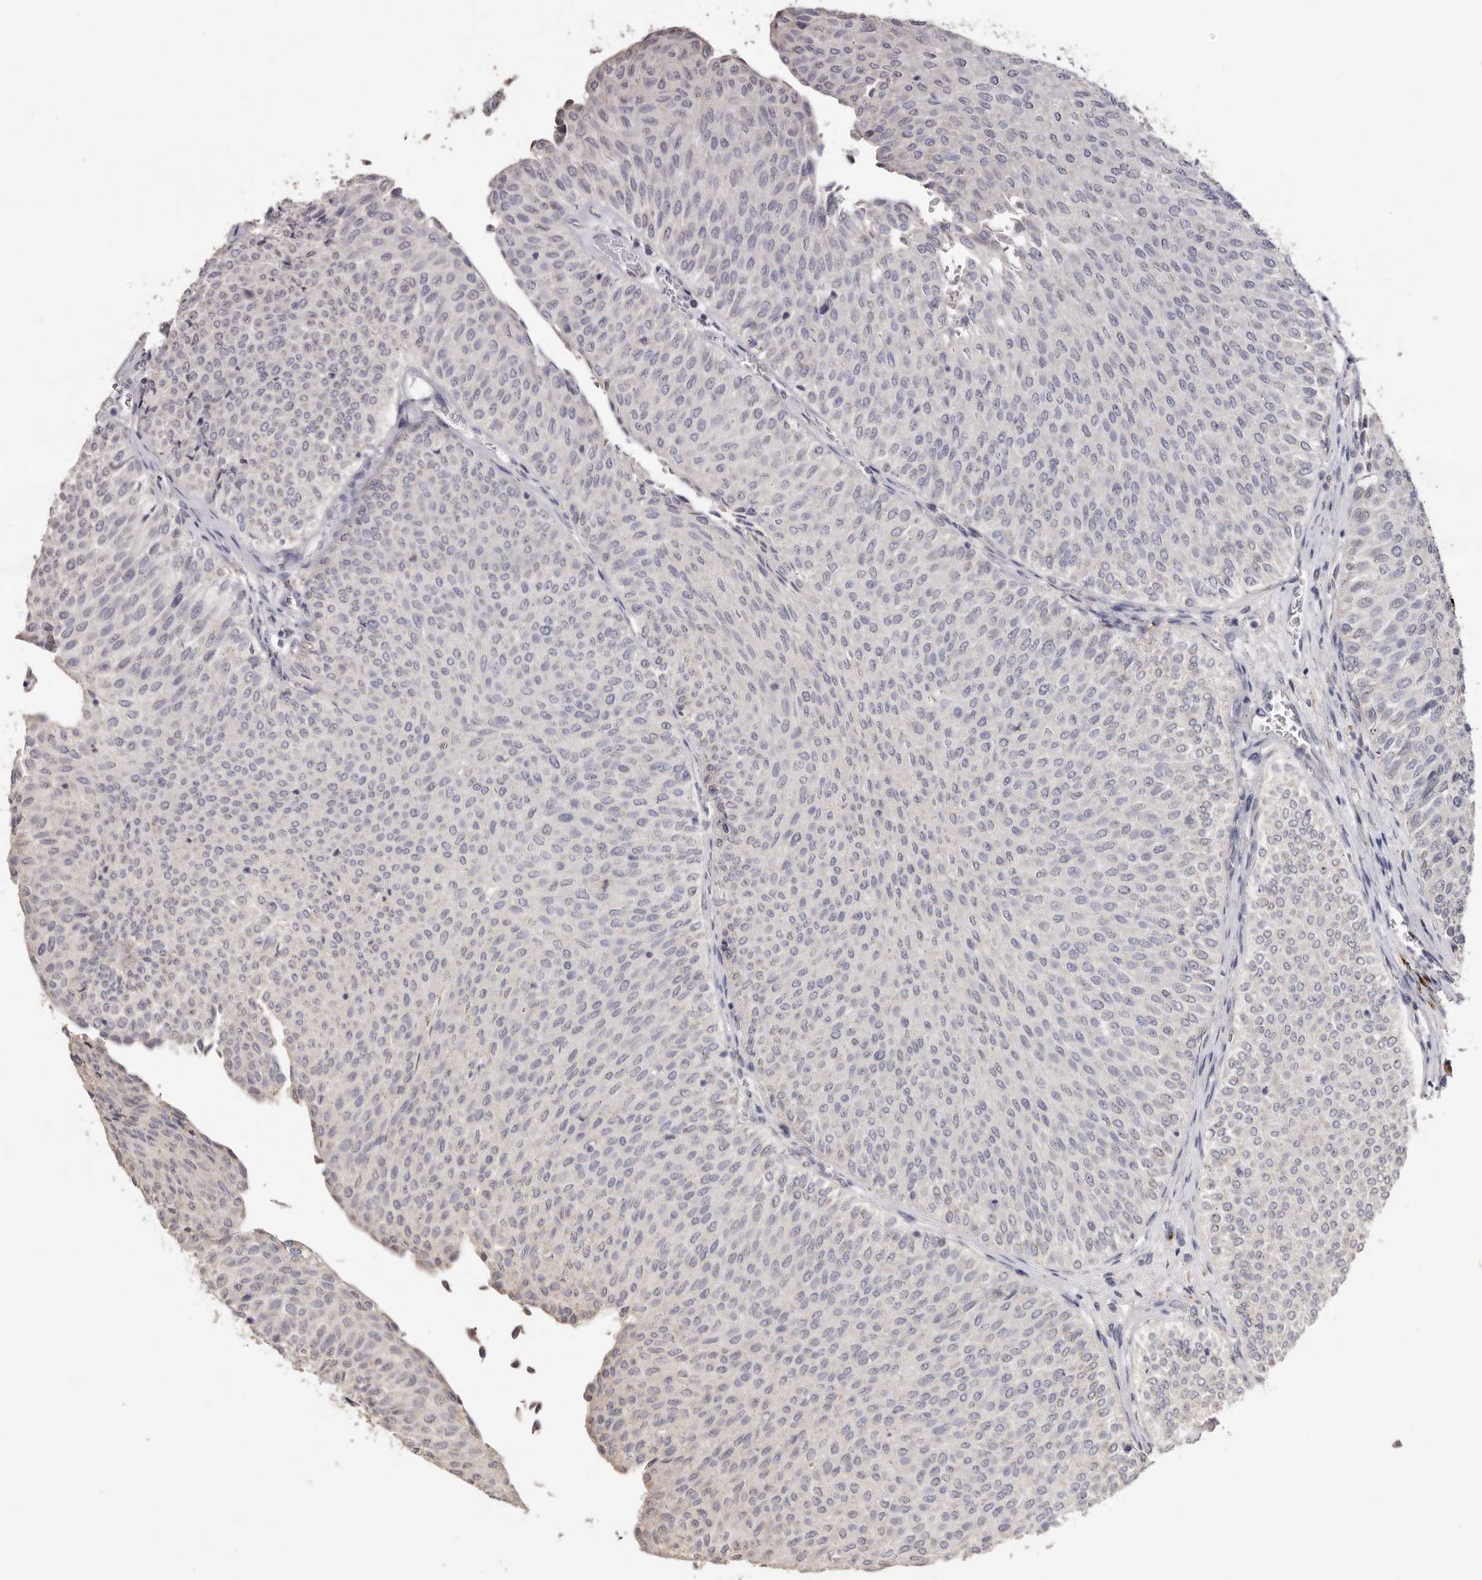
{"staining": {"intensity": "negative", "quantity": "none", "location": "none"}, "tissue": "urothelial cancer", "cell_type": "Tumor cells", "image_type": "cancer", "snomed": [{"axis": "morphology", "description": "Urothelial carcinoma, Low grade"}, {"axis": "topography", "description": "Urinary bladder"}], "caption": "Protein analysis of urothelial carcinoma (low-grade) demonstrates no significant positivity in tumor cells. The staining was performed using DAB (3,3'-diaminobenzidine) to visualize the protein expression in brown, while the nuclei were stained in blue with hematoxylin (Magnification: 20x).", "gene": "LGALS7B", "patient": {"sex": "male", "age": 78}}